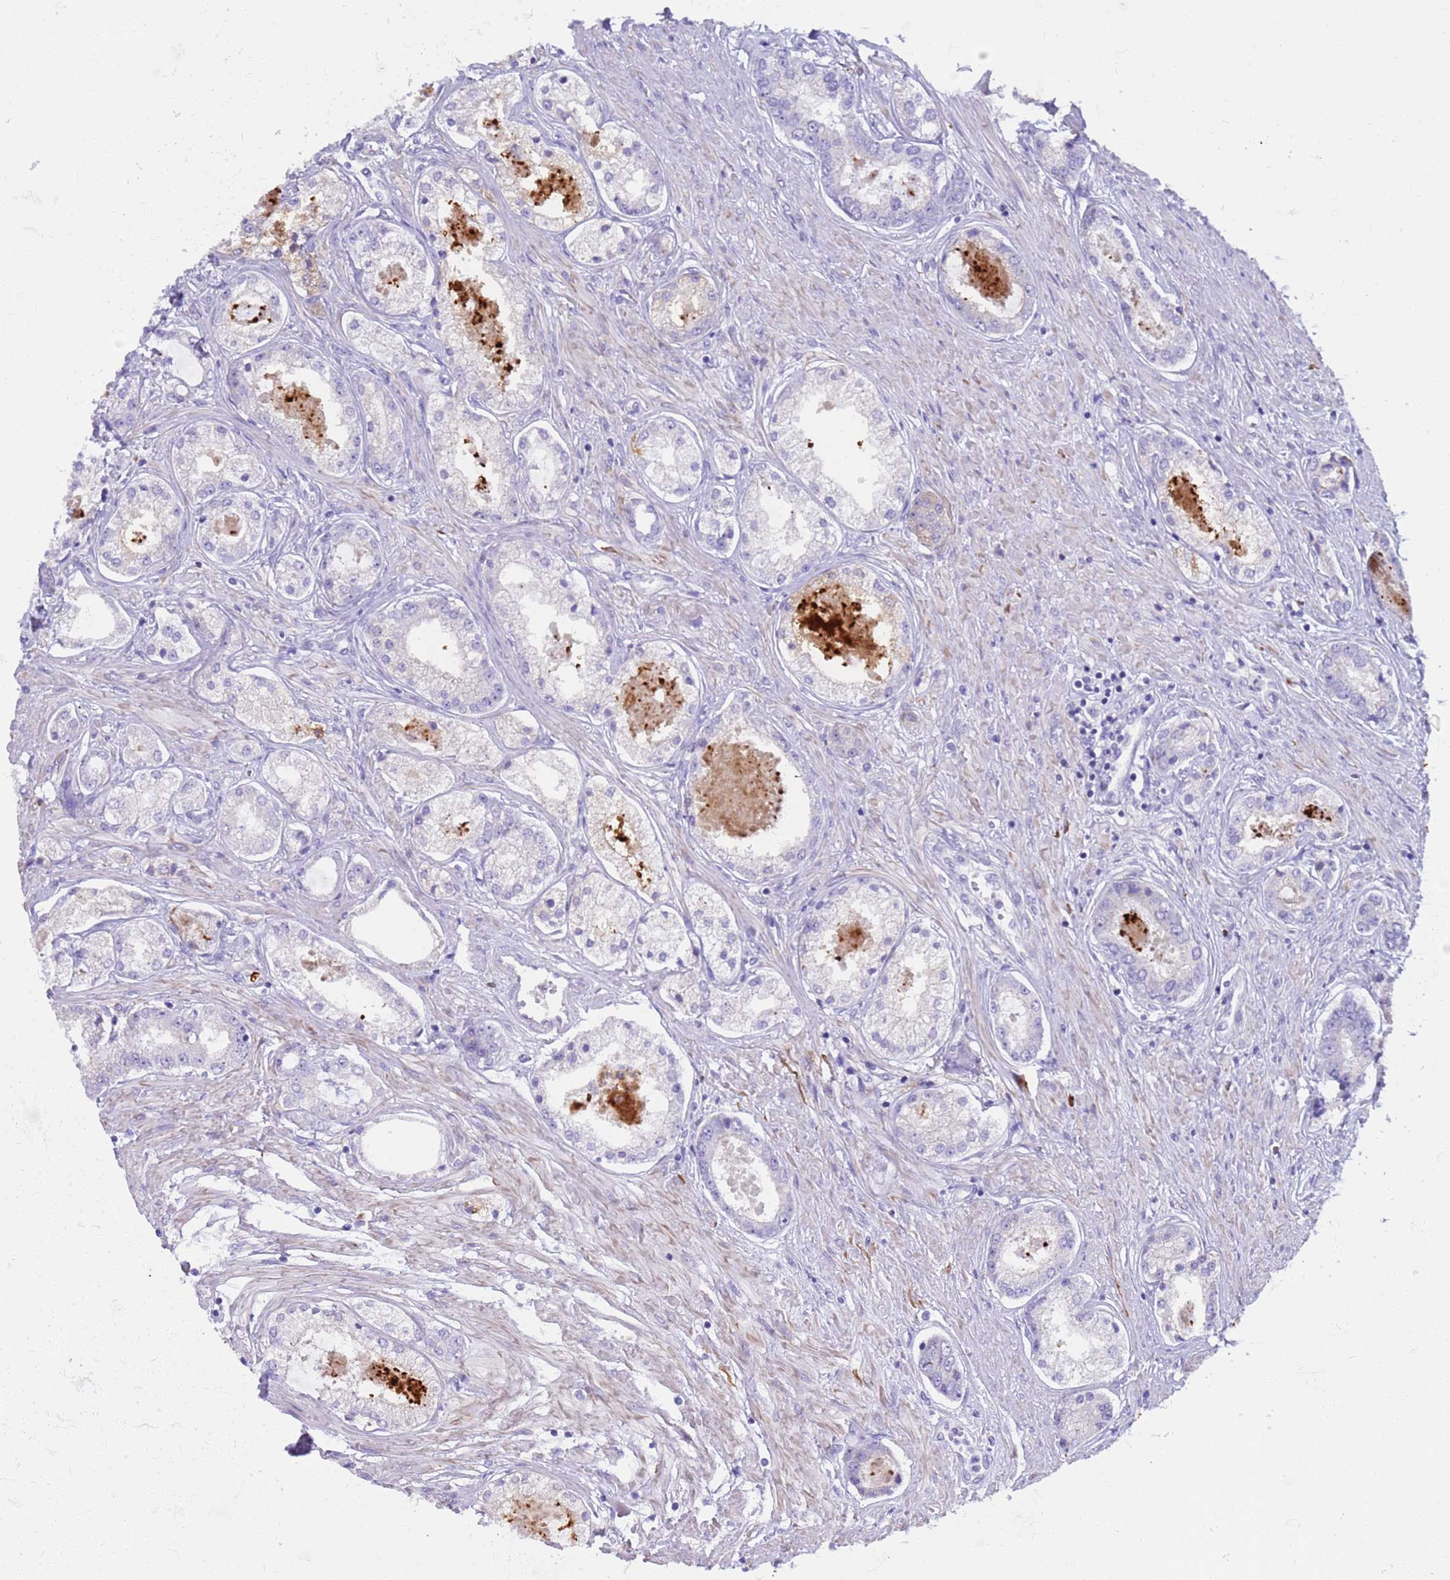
{"staining": {"intensity": "negative", "quantity": "none", "location": "none"}, "tissue": "prostate cancer", "cell_type": "Tumor cells", "image_type": "cancer", "snomed": [{"axis": "morphology", "description": "Adenocarcinoma, Low grade"}, {"axis": "topography", "description": "Prostate"}], "caption": "Tumor cells show no significant protein staining in adenocarcinoma (low-grade) (prostate).", "gene": "C4orf46", "patient": {"sex": "male", "age": 68}}